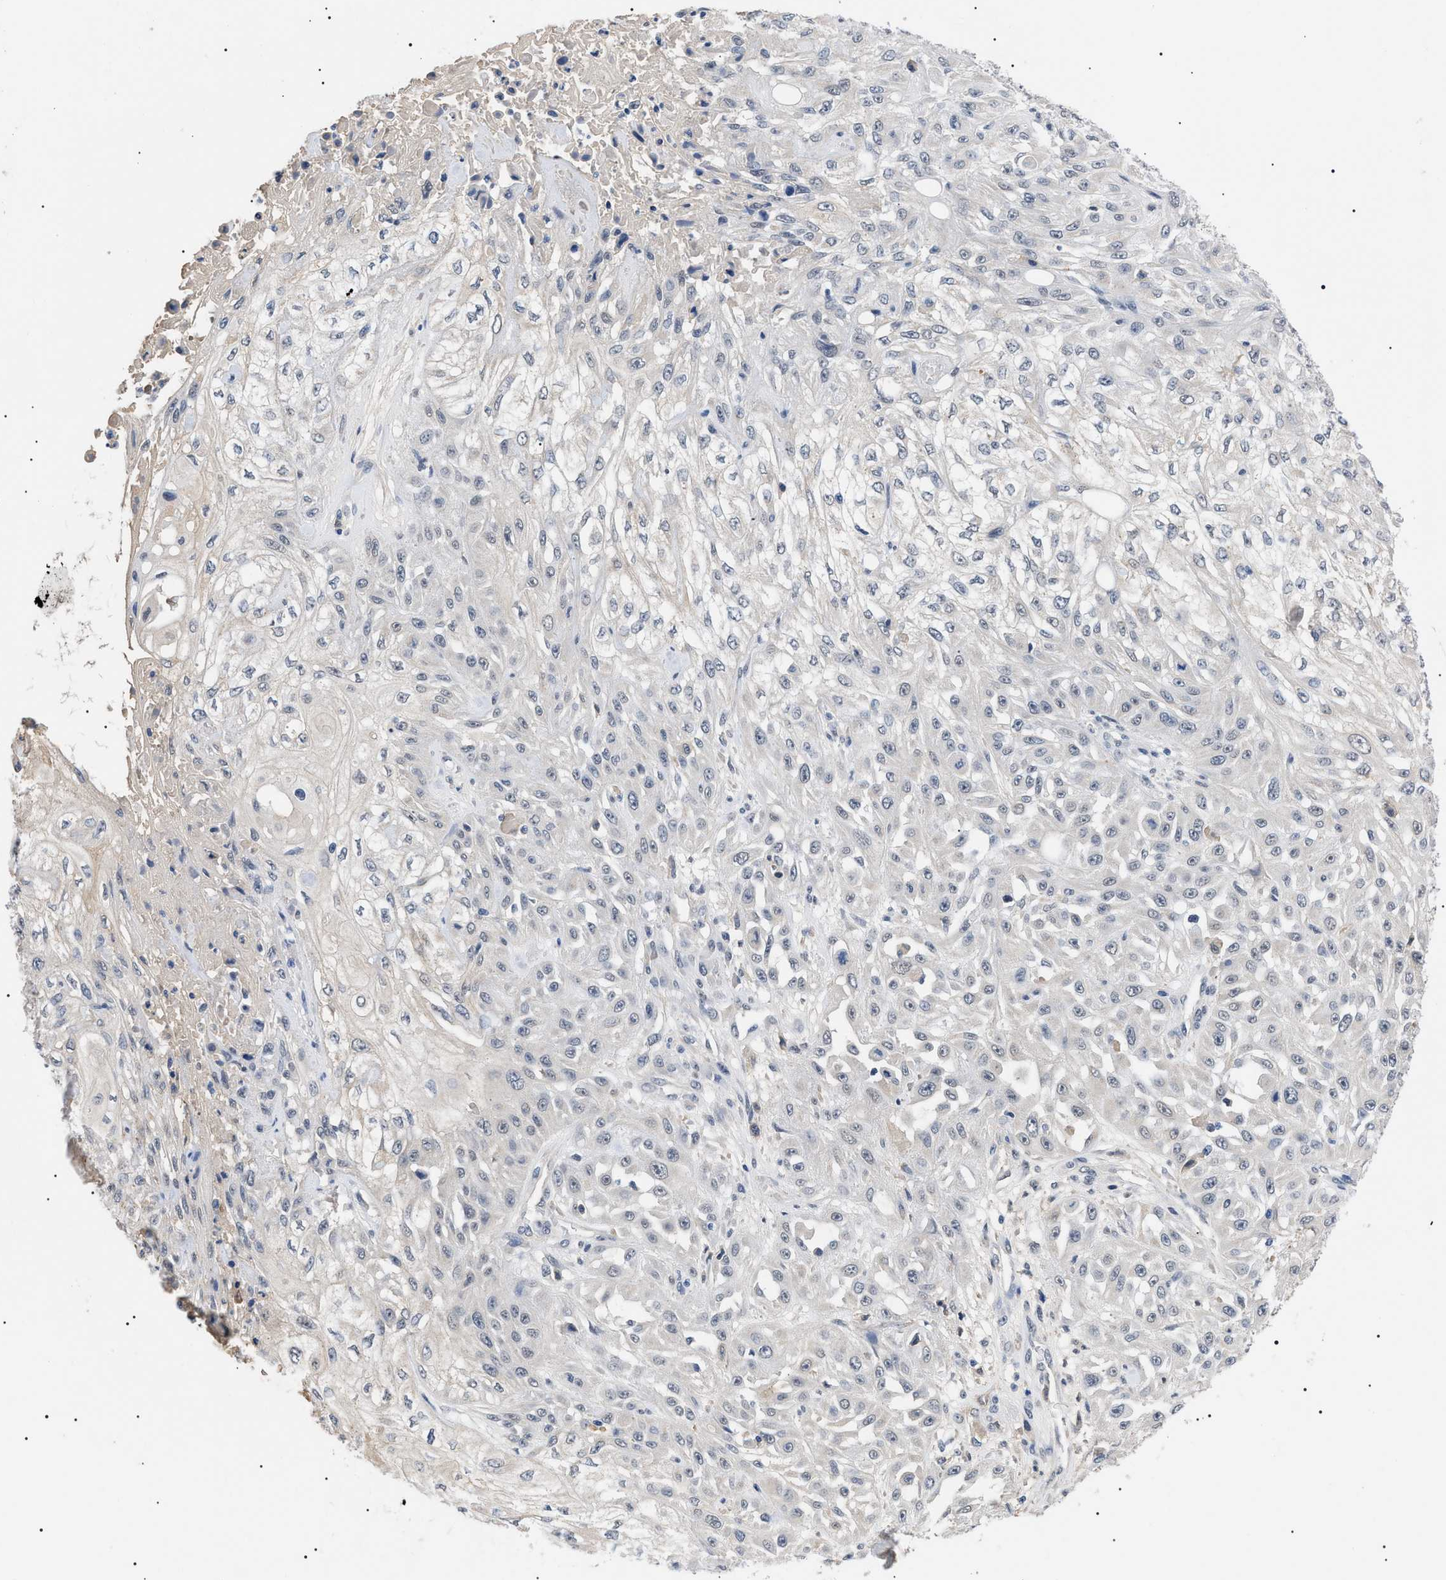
{"staining": {"intensity": "negative", "quantity": "none", "location": "none"}, "tissue": "skin cancer", "cell_type": "Tumor cells", "image_type": "cancer", "snomed": [{"axis": "morphology", "description": "Squamous cell carcinoma, NOS"}, {"axis": "morphology", "description": "Squamous cell carcinoma, metastatic, NOS"}, {"axis": "topography", "description": "Skin"}, {"axis": "topography", "description": "Lymph node"}], "caption": "This is a image of IHC staining of skin cancer, which shows no positivity in tumor cells.", "gene": "PRRT2", "patient": {"sex": "male", "age": 75}}